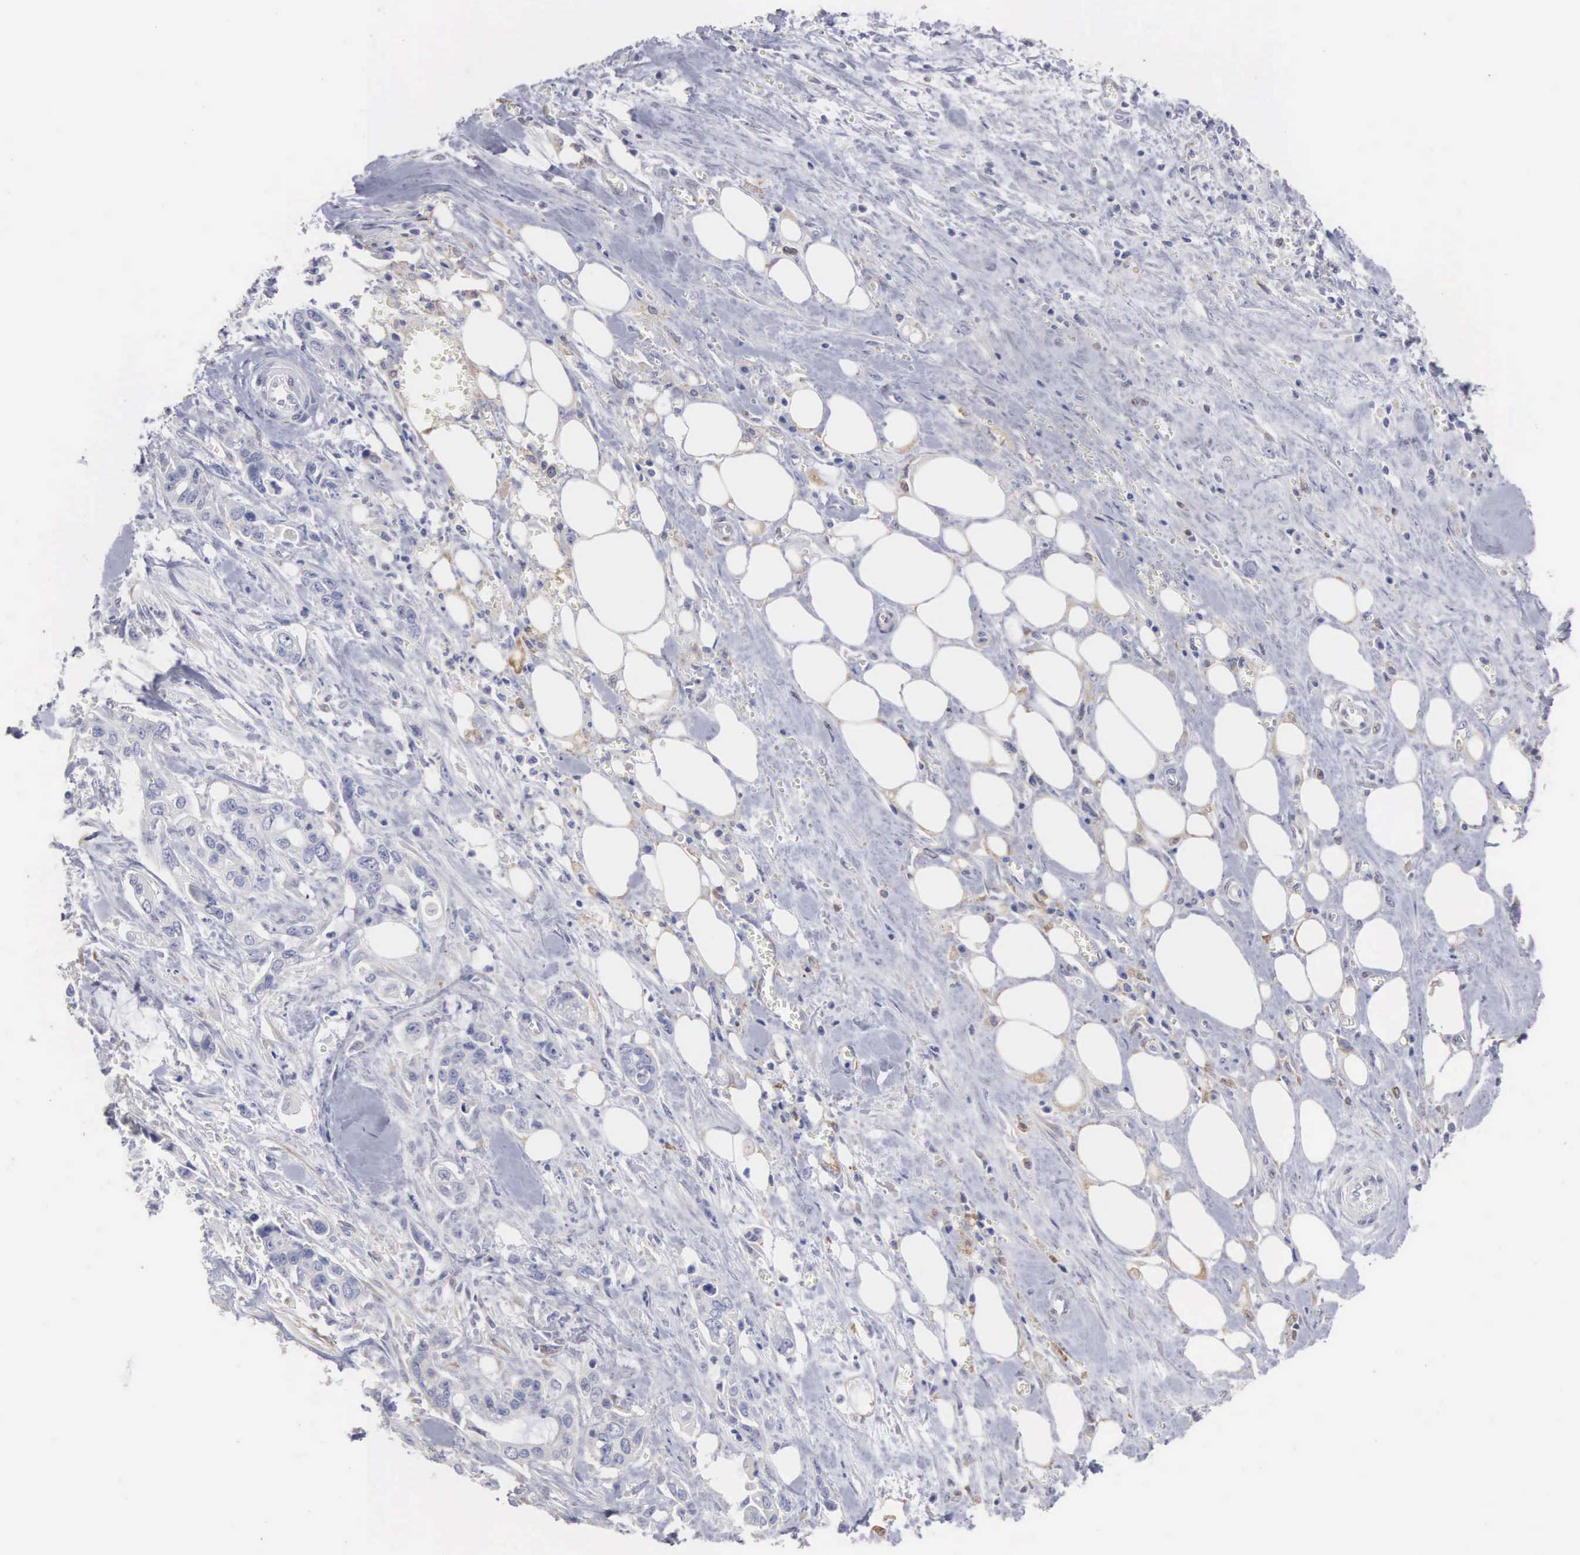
{"staining": {"intensity": "negative", "quantity": "none", "location": "none"}, "tissue": "pancreatic cancer", "cell_type": "Tumor cells", "image_type": "cancer", "snomed": [{"axis": "morphology", "description": "Adenocarcinoma, NOS"}, {"axis": "topography", "description": "Pancreas"}], "caption": "IHC of pancreatic cancer (adenocarcinoma) shows no positivity in tumor cells.", "gene": "LIN52", "patient": {"sex": "male", "age": 69}}